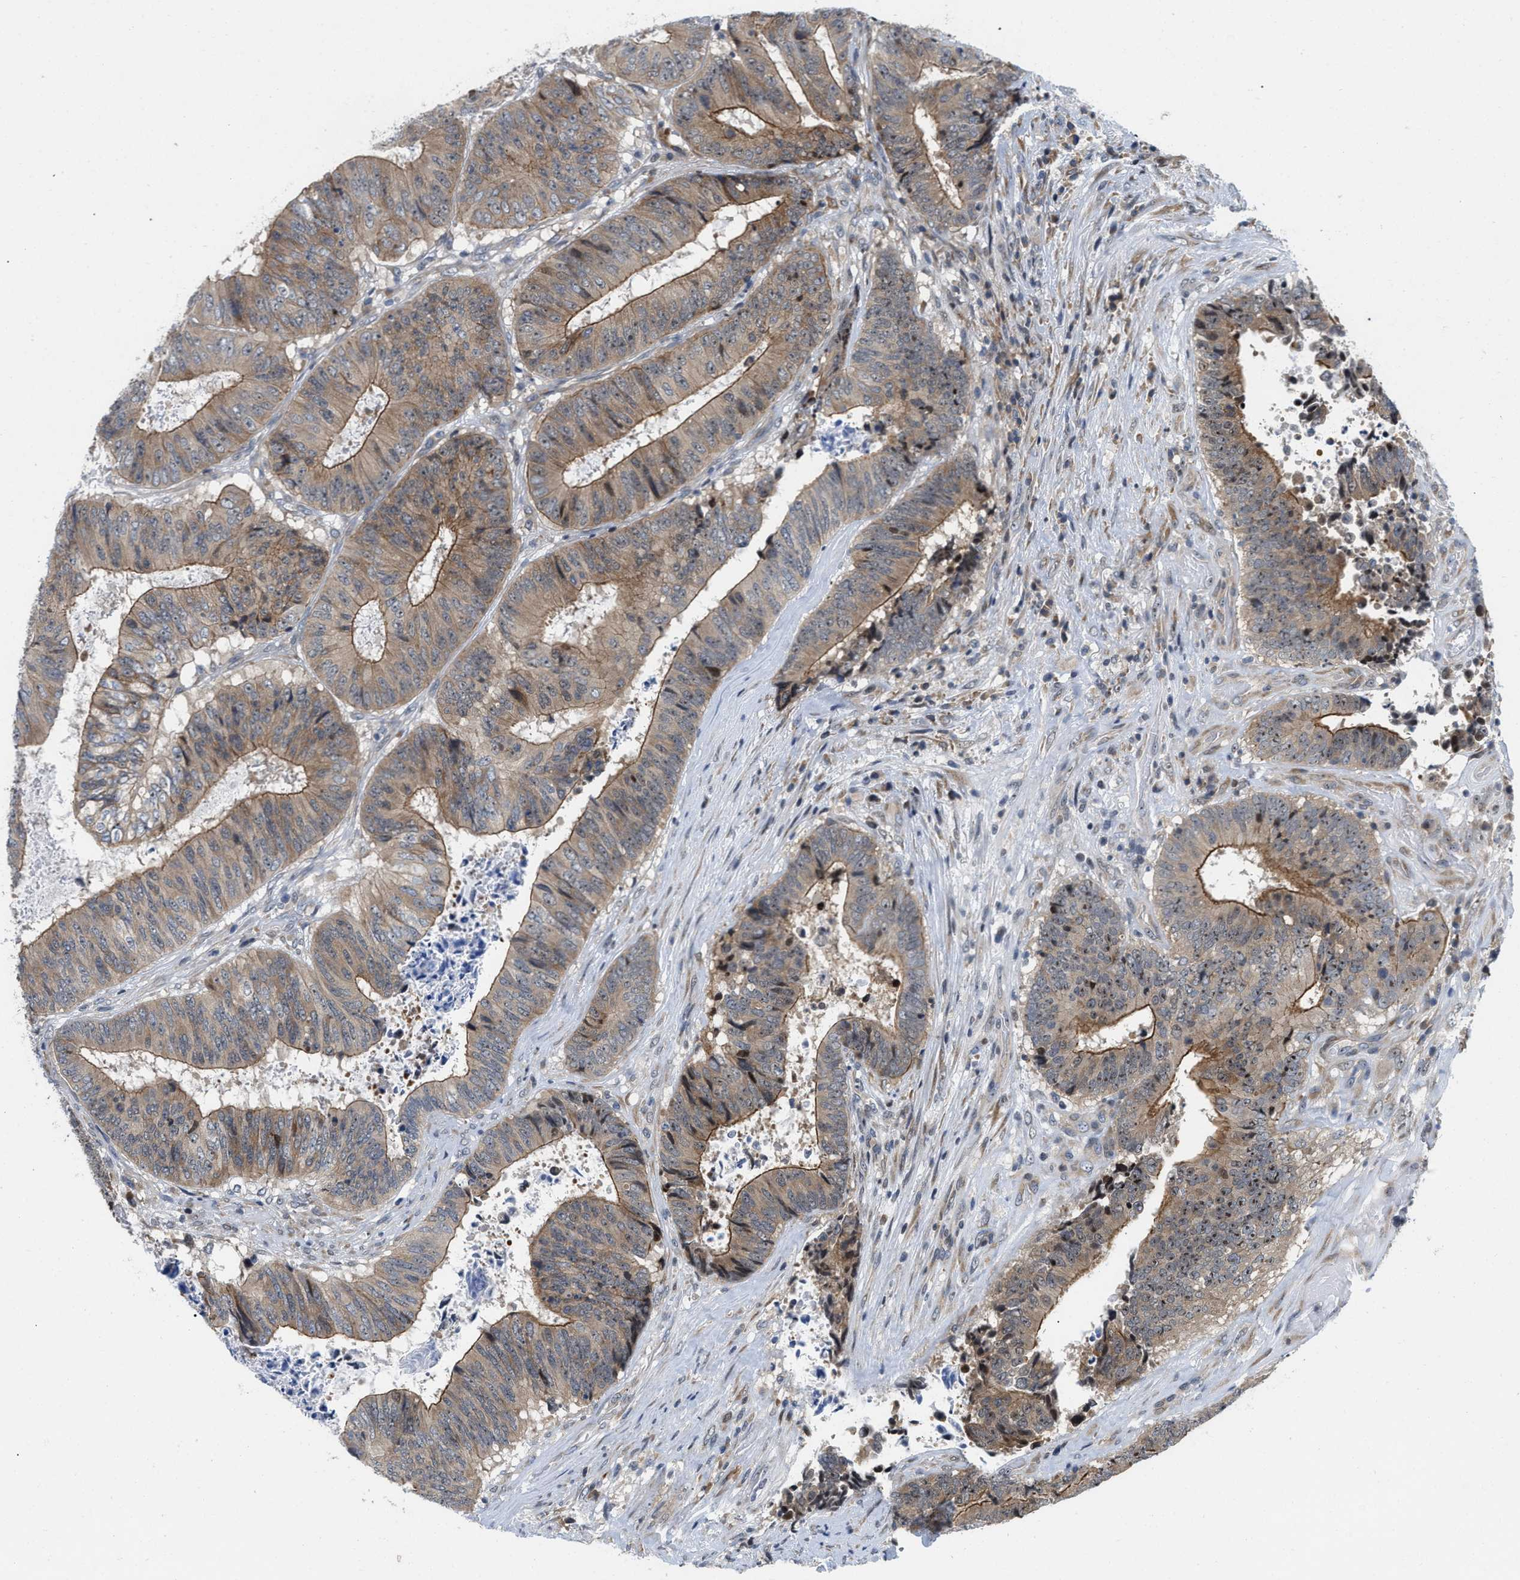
{"staining": {"intensity": "weak", "quantity": ">75%", "location": "cytoplasmic/membranous"}, "tissue": "colorectal cancer", "cell_type": "Tumor cells", "image_type": "cancer", "snomed": [{"axis": "morphology", "description": "Adenocarcinoma, NOS"}, {"axis": "topography", "description": "Rectum"}], "caption": "Brown immunohistochemical staining in colorectal adenocarcinoma shows weak cytoplasmic/membranous expression in approximately >75% of tumor cells.", "gene": "IKBKE", "patient": {"sex": "male", "age": 72}}